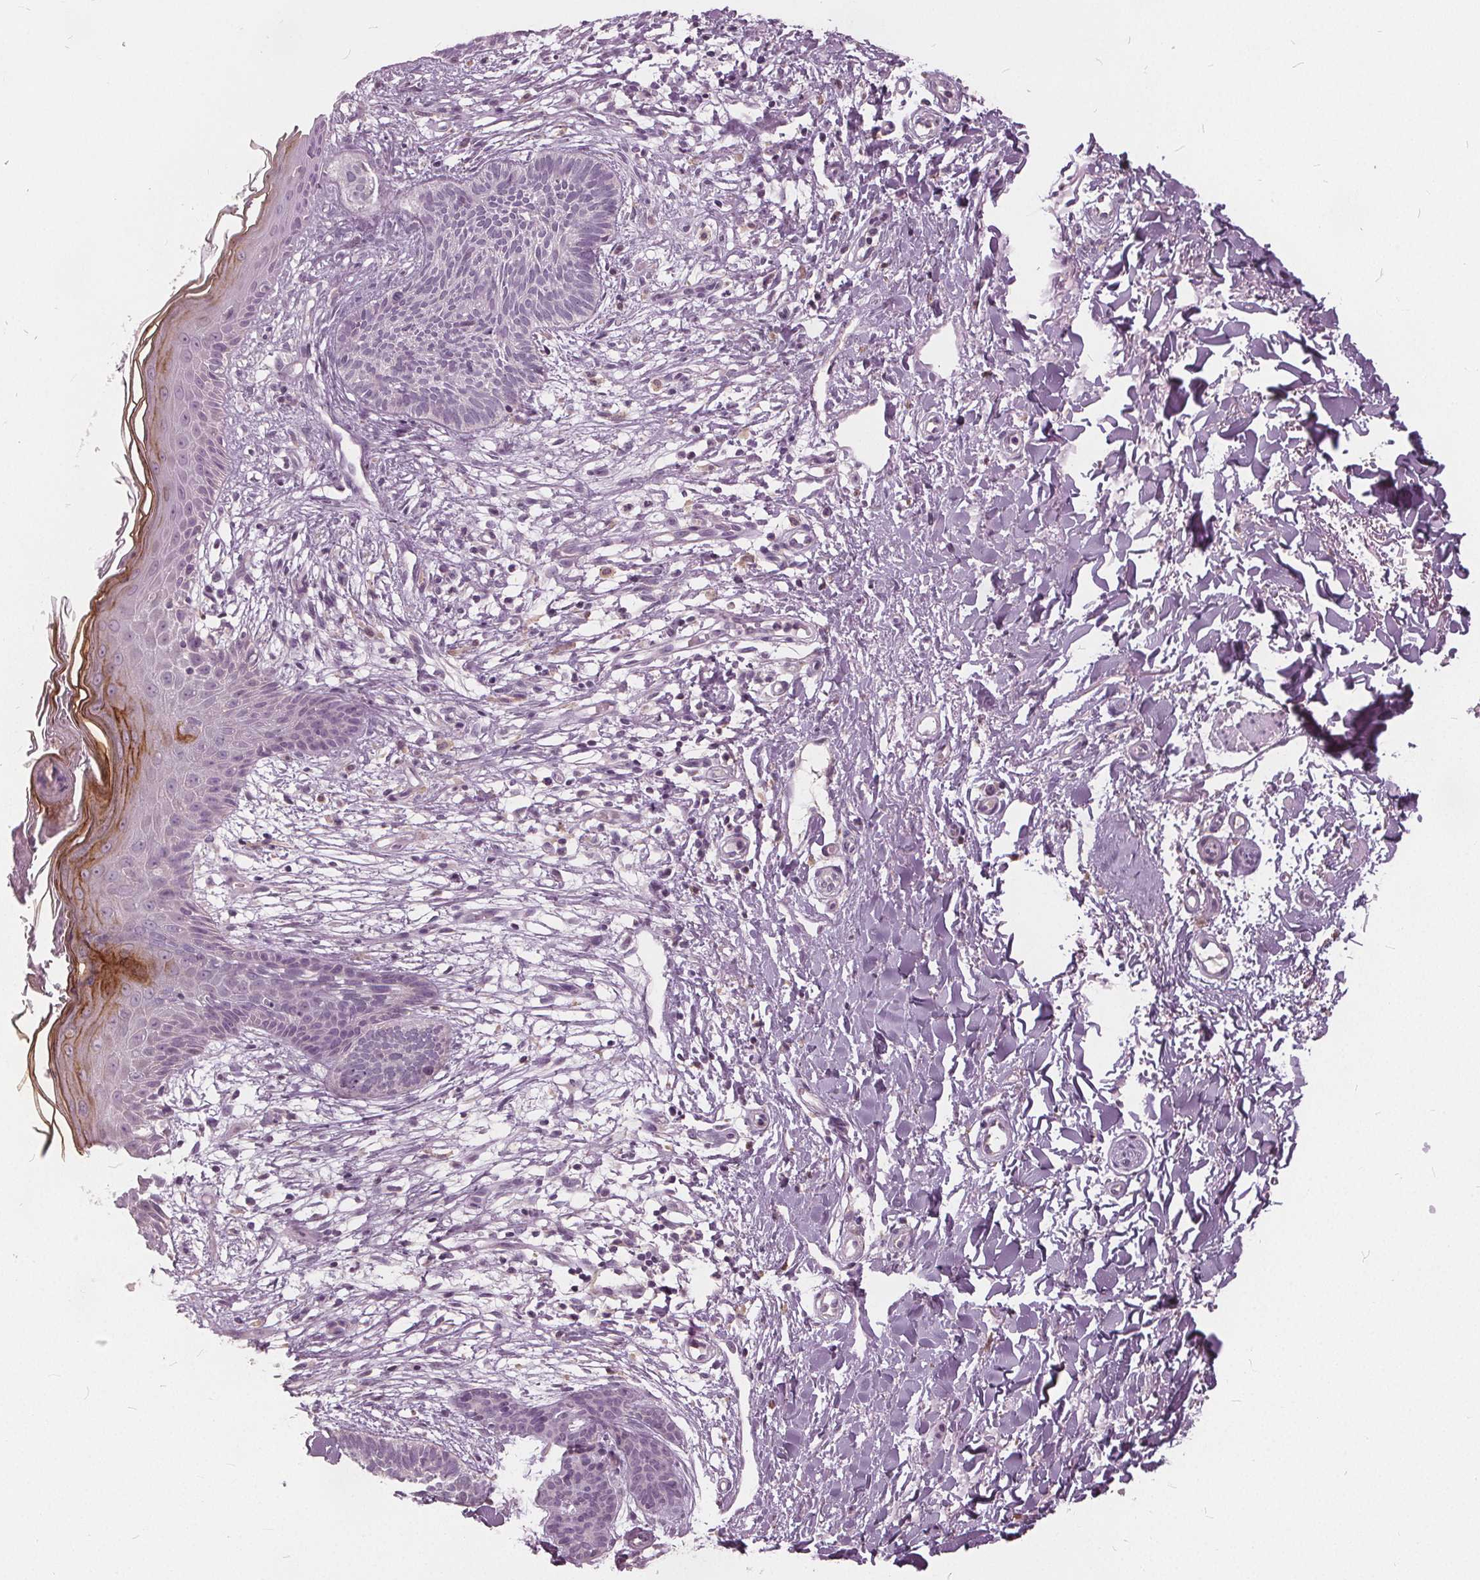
{"staining": {"intensity": "negative", "quantity": "none", "location": "none"}, "tissue": "skin cancer", "cell_type": "Tumor cells", "image_type": "cancer", "snomed": [{"axis": "morphology", "description": "Basal cell carcinoma"}, {"axis": "topography", "description": "Skin"}], "caption": "This is an immunohistochemistry micrograph of human skin cancer (basal cell carcinoma). There is no staining in tumor cells.", "gene": "KLK13", "patient": {"sex": "female", "age": 84}}